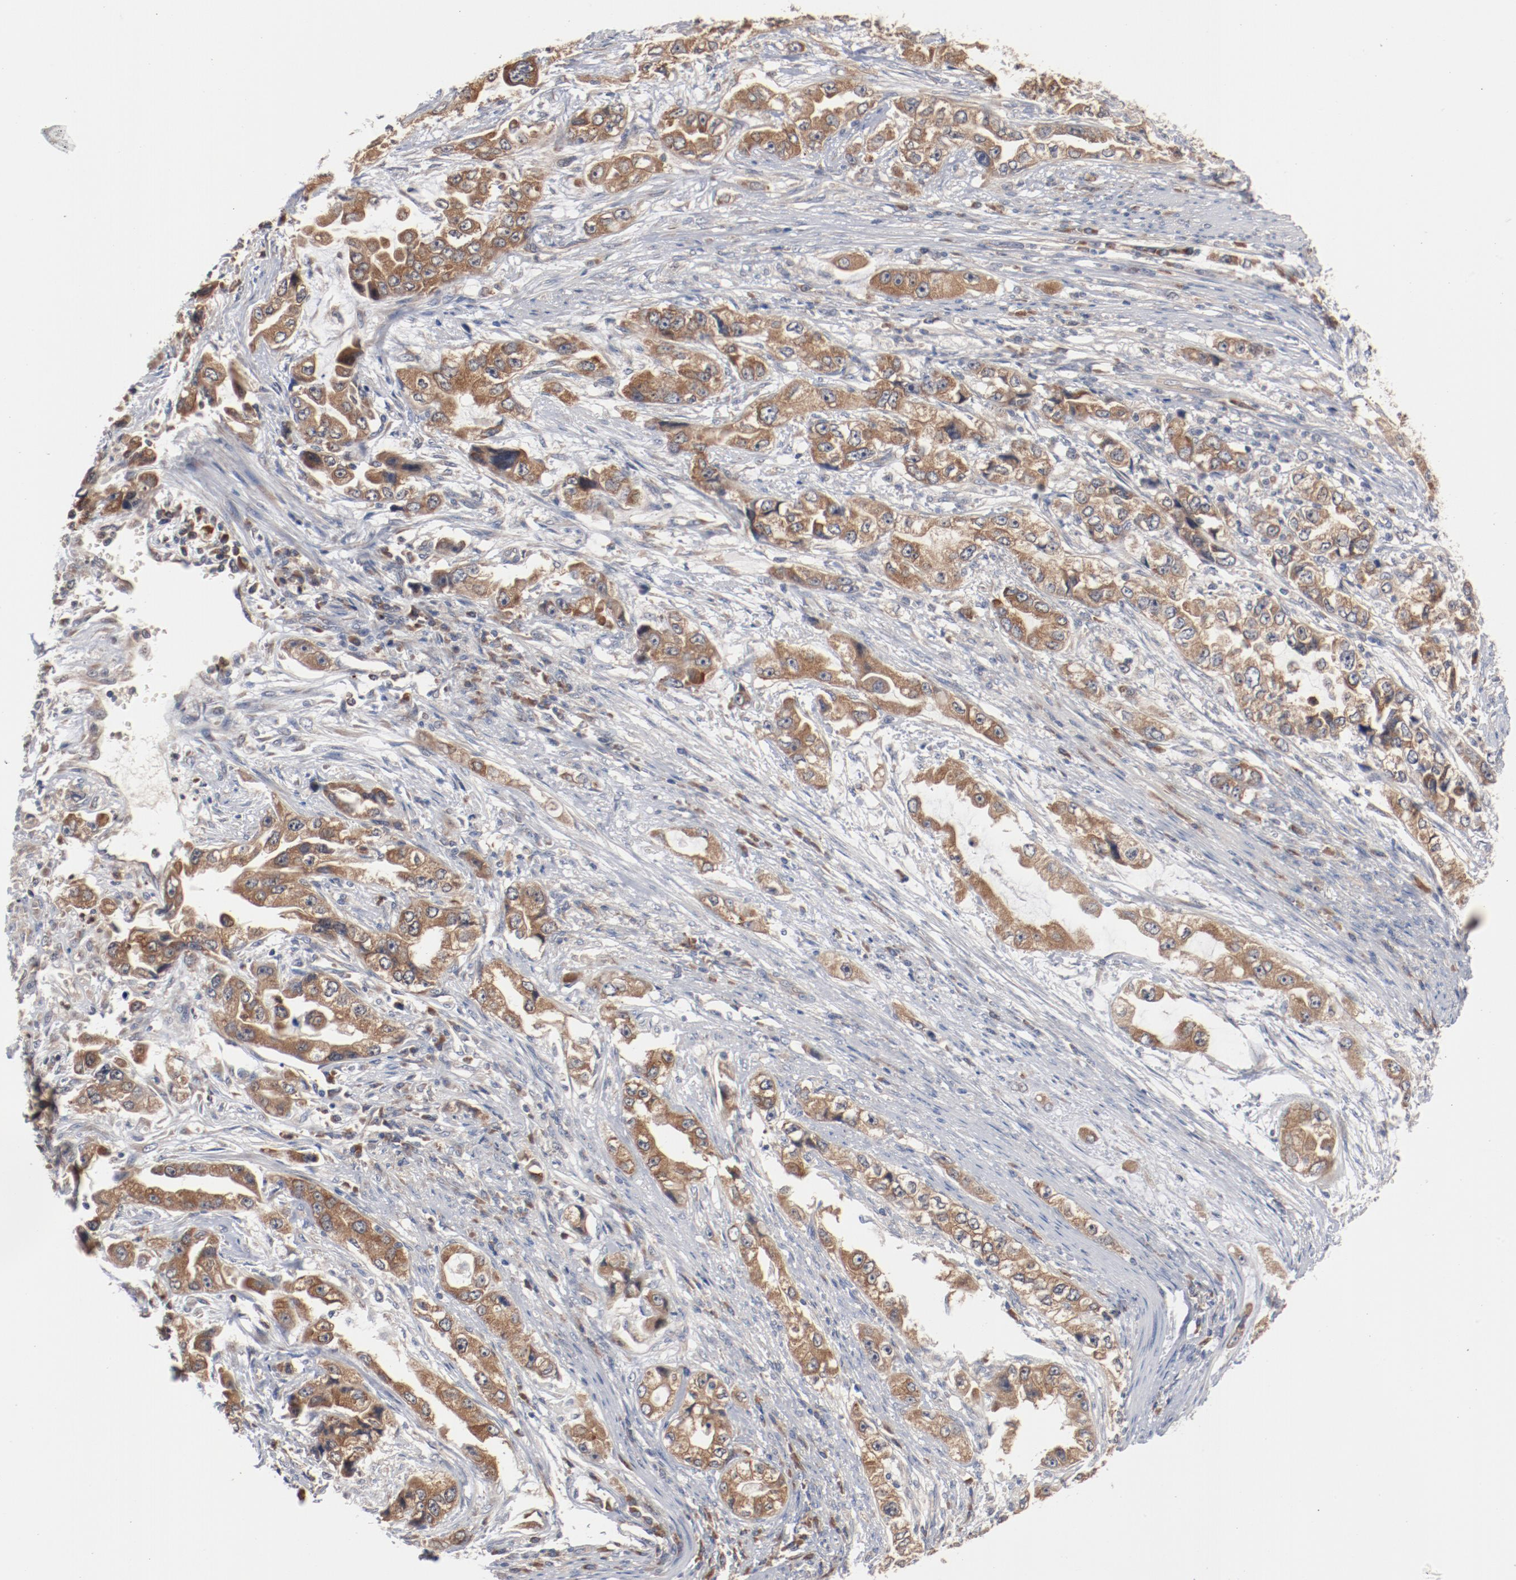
{"staining": {"intensity": "moderate", "quantity": ">75%", "location": "cytoplasmic/membranous"}, "tissue": "stomach cancer", "cell_type": "Tumor cells", "image_type": "cancer", "snomed": [{"axis": "morphology", "description": "Adenocarcinoma, NOS"}, {"axis": "topography", "description": "Stomach, lower"}], "caption": "About >75% of tumor cells in adenocarcinoma (stomach) show moderate cytoplasmic/membranous protein positivity as visualized by brown immunohistochemical staining.", "gene": "RNASE11", "patient": {"sex": "female", "age": 93}}